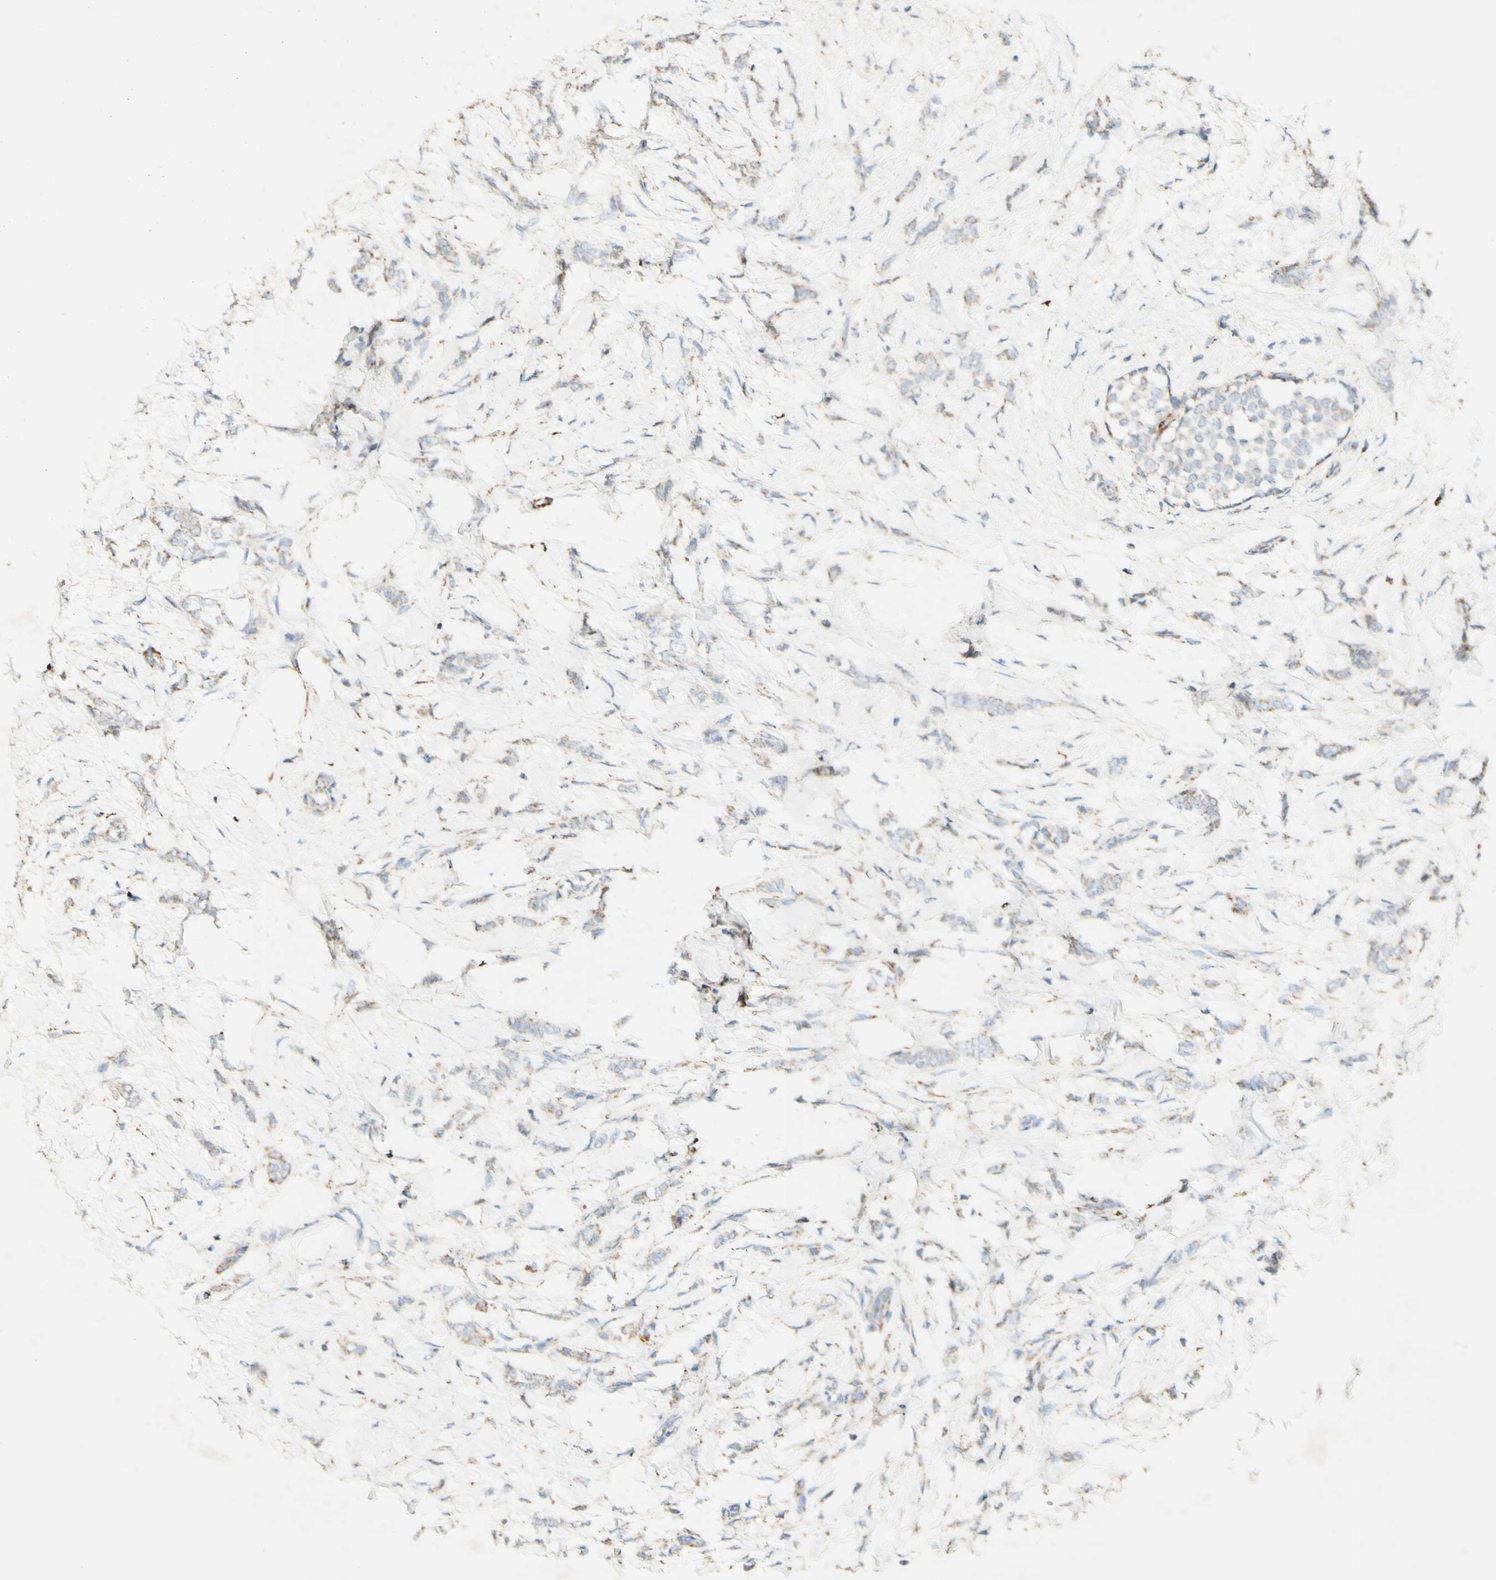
{"staining": {"intensity": "weak", "quantity": "<25%", "location": "cytoplasmic/membranous"}, "tissue": "breast cancer", "cell_type": "Tumor cells", "image_type": "cancer", "snomed": [{"axis": "morphology", "description": "Lobular carcinoma, in situ"}, {"axis": "morphology", "description": "Lobular carcinoma"}, {"axis": "topography", "description": "Breast"}], "caption": "Breast cancer was stained to show a protein in brown. There is no significant positivity in tumor cells. Nuclei are stained in blue.", "gene": "OXCT1", "patient": {"sex": "female", "age": 41}}